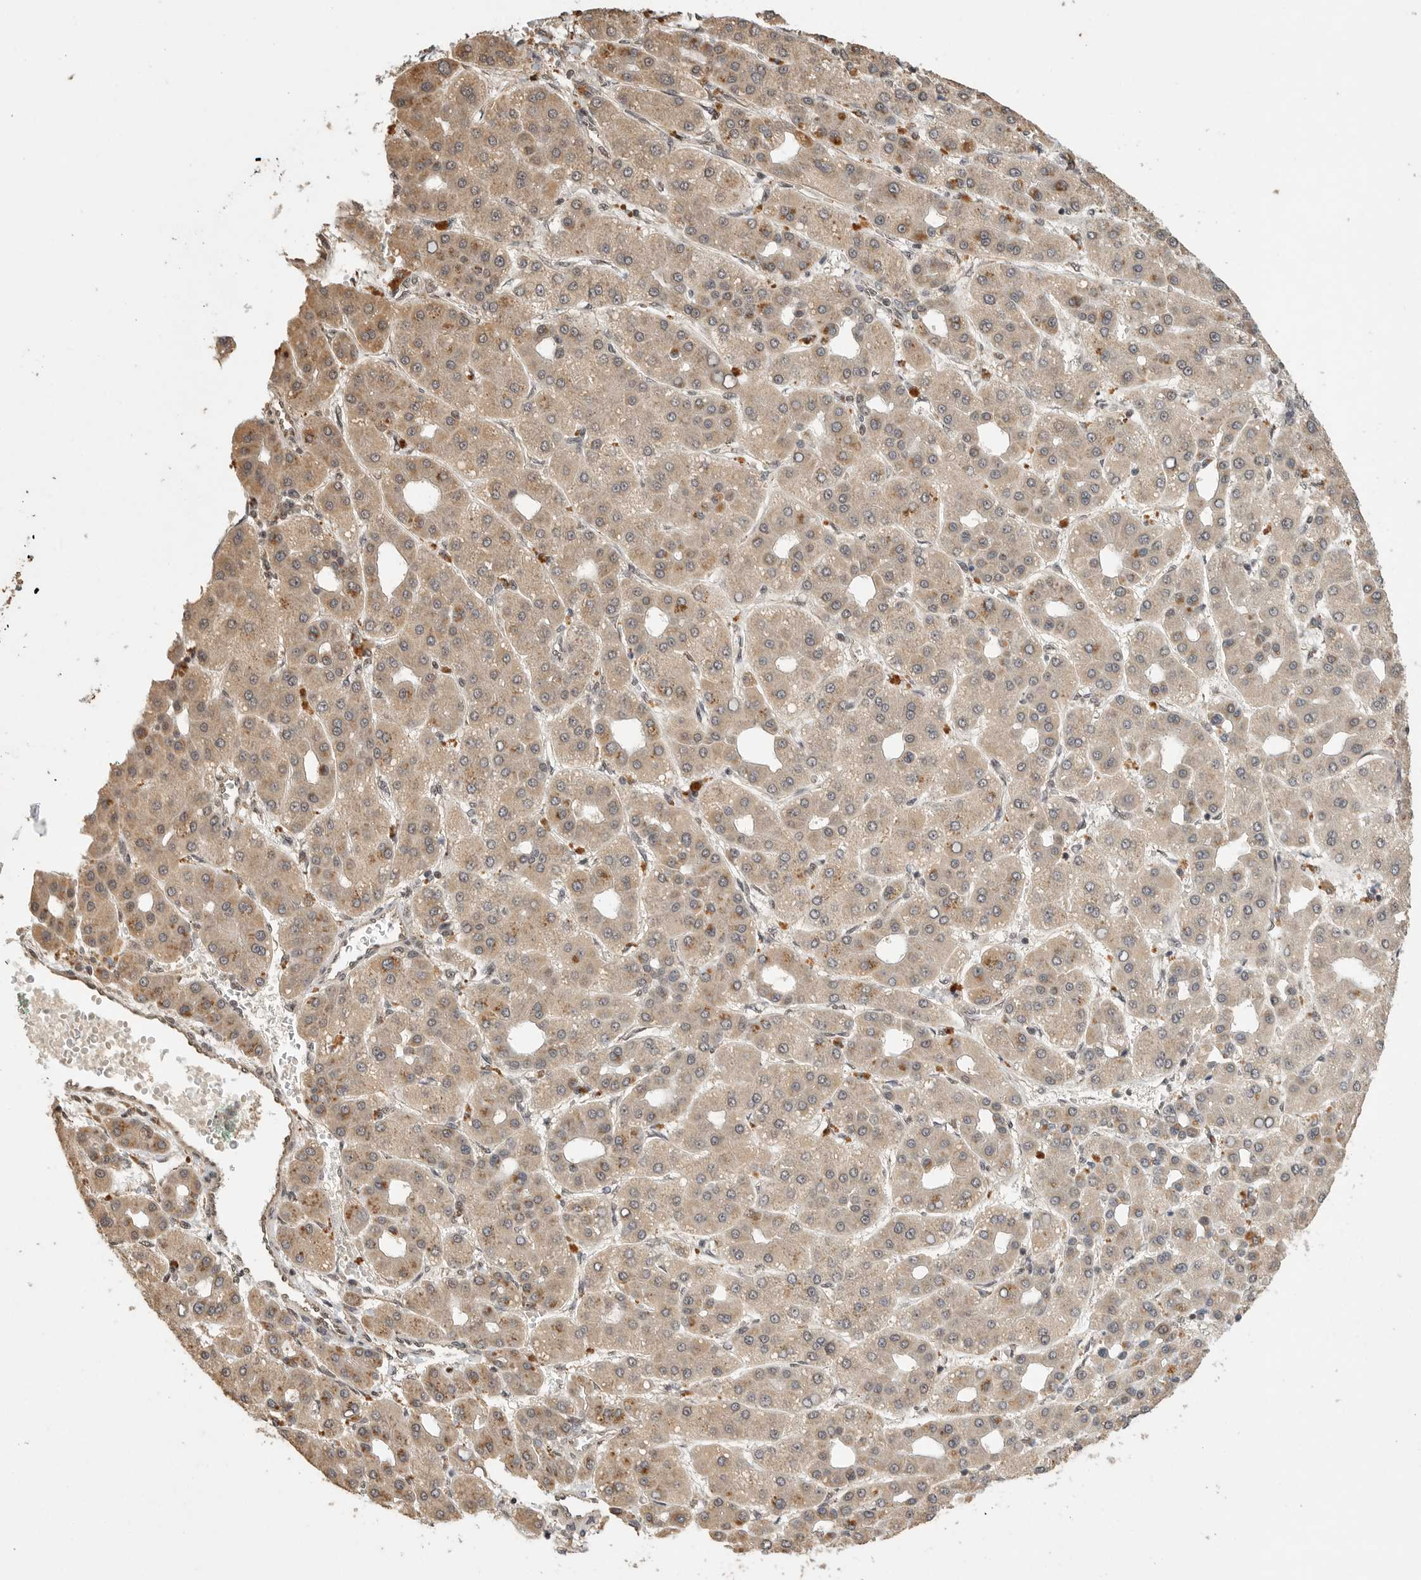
{"staining": {"intensity": "weak", "quantity": "25%-75%", "location": "cytoplasmic/membranous,nuclear"}, "tissue": "liver cancer", "cell_type": "Tumor cells", "image_type": "cancer", "snomed": [{"axis": "morphology", "description": "Carcinoma, Hepatocellular, NOS"}, {"axis": "topography", "description": "Liver"}], "caption": "The micrograph displays a brown stain indicating the presence of a protein in the cytoplasmic/membranous and nuclear of tumor cells in liver cancer (hepatocellular carcinoma).", "gene": "DFFA", "patient": {"sex": "male", "age": 65}}